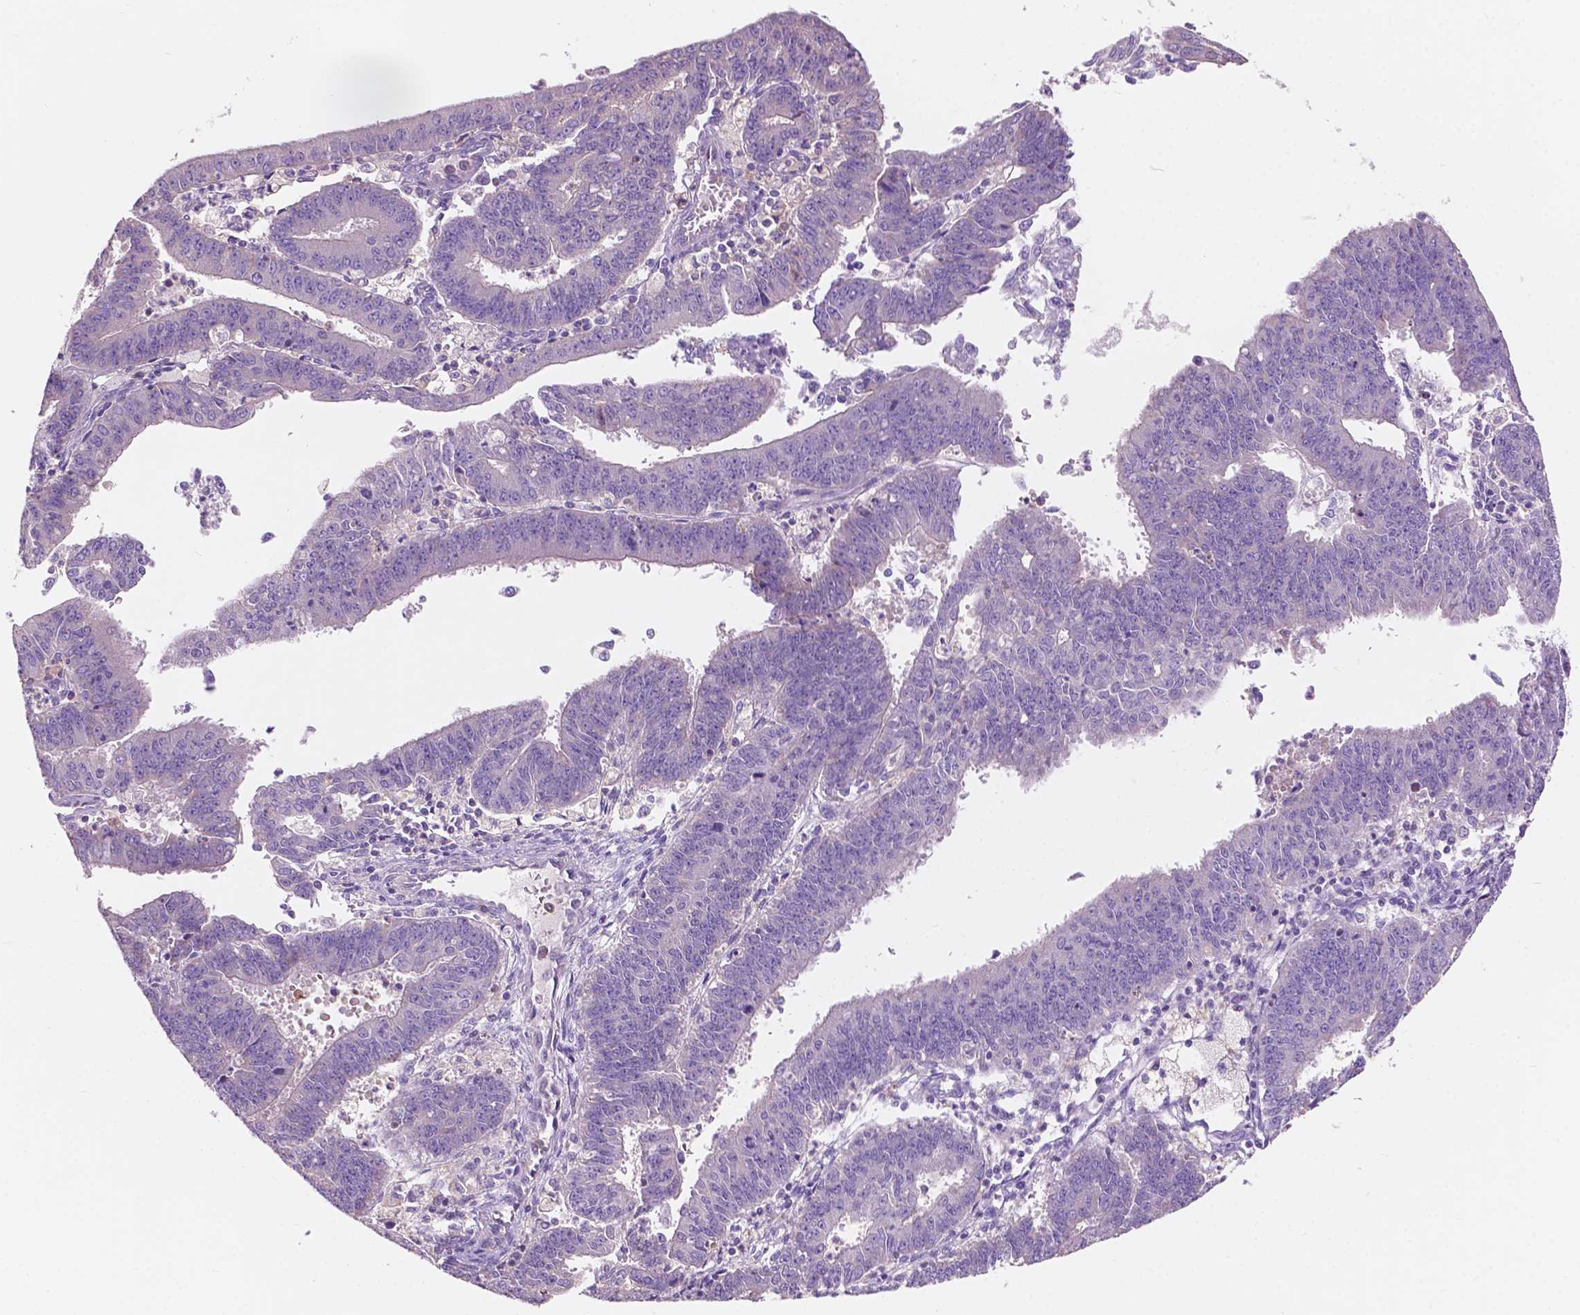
{"staining": {"intensity": "negative", "quantity": "none", "location": "none"}, "tissue": "endometrial cancer", "cell_type": "Tumor cells", "image_type": "cancer", "snomed": [{"axis": "morphology", "description": "Adenocarcinoma, NOS"}, {"axis": "topography", "description": "Endometrium"}], "caption": "Immunohistochemistry (IHC) of human endometrial cancer reveals no staining in tumor cells.", "gene": "SEMA4A", "patient": {"sex": "female", "age": 73}}